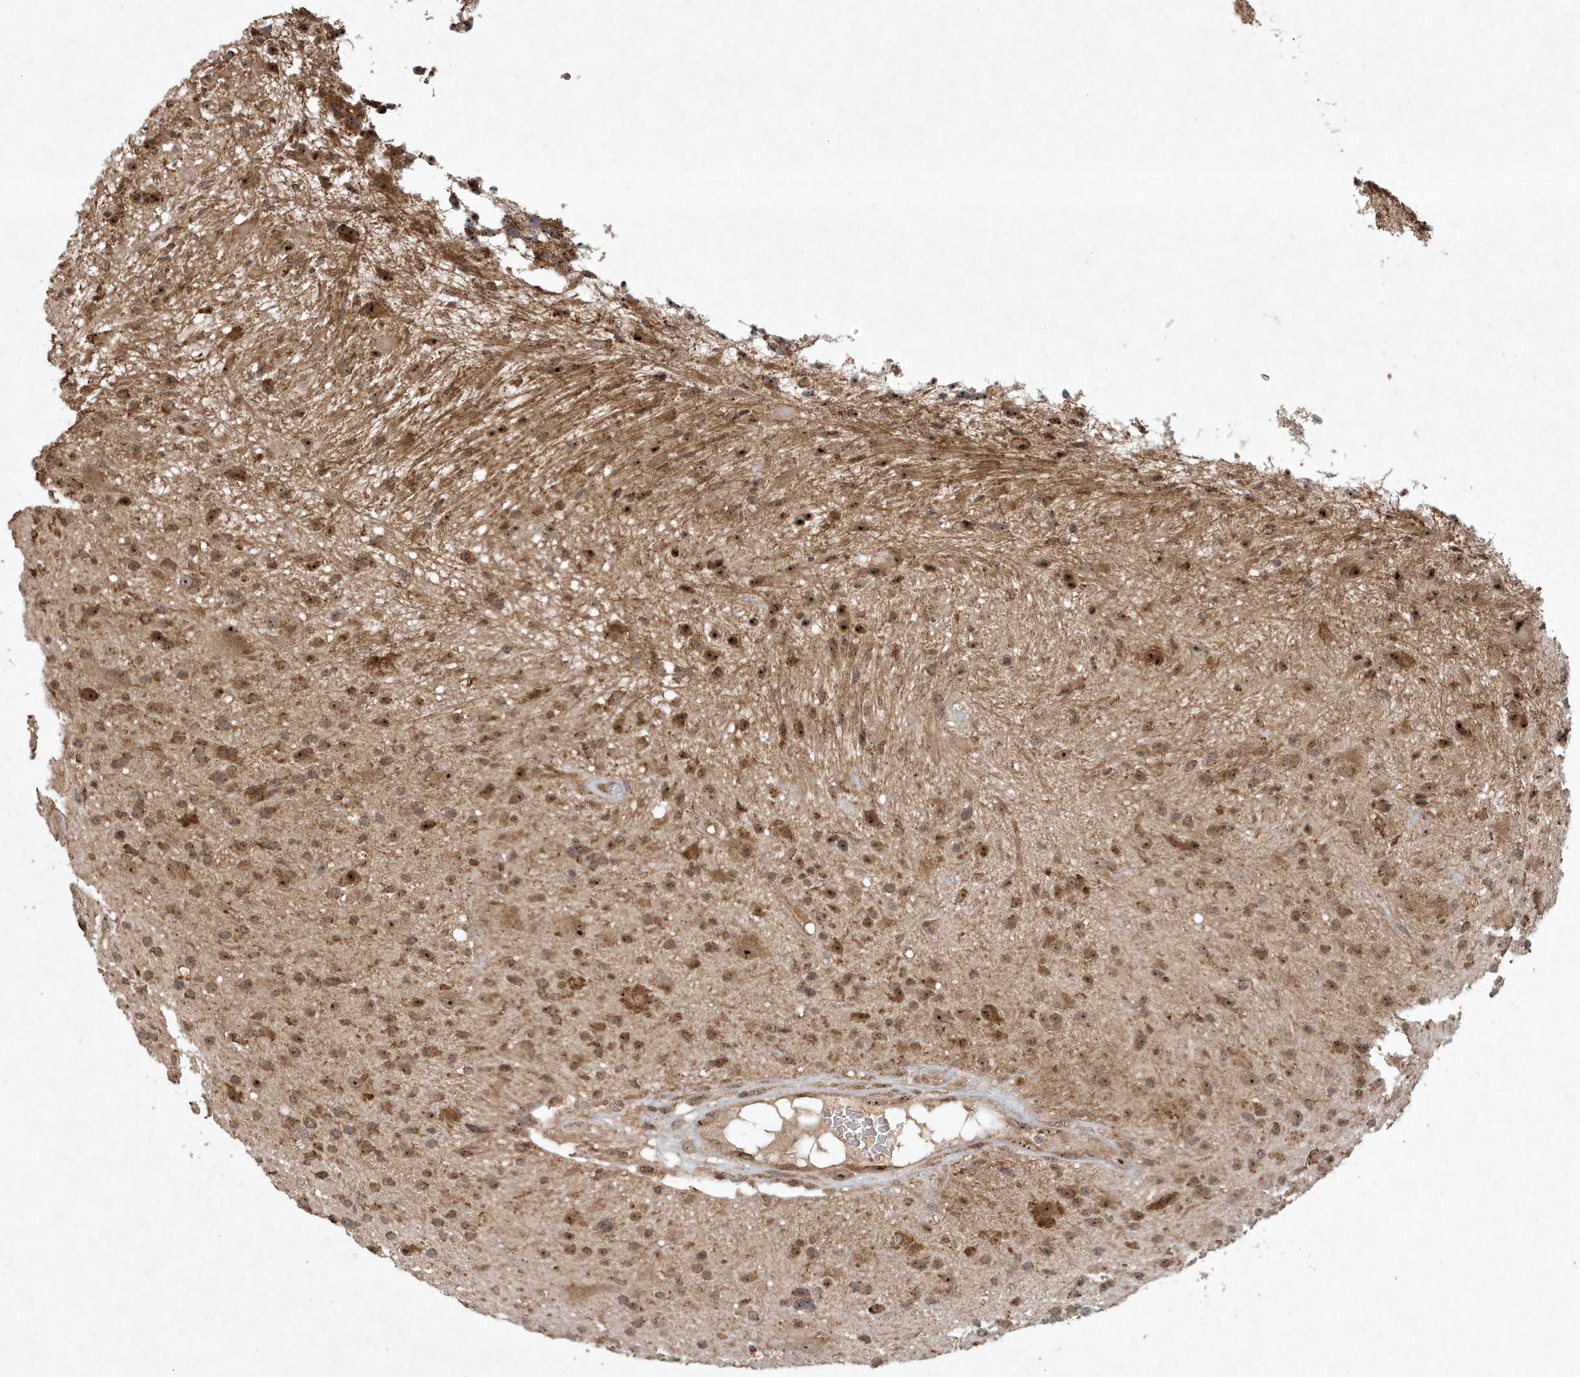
{"staining": {"intensity": "moderate", "quantity": ">75%", "location": "cytoplasmic/membranous,nuclear"}, "tissue": "glioma", "cell_type": "Tumor cells", "image_type": "cancer", "snomed": [{"axis": "morphology", "description": "Glioma, malignant, High grade"}, {"axis": "topography", "description": "Brain"}], "caption": "Malignant high-grade glioma stained for a protein (brown) exhibits moderate cytoplasmic/membranous and nuclear positive staining in about >75% of tumor cells.", "gene": "ABCB9", "patient": {"sex": "male", "age": 33}}